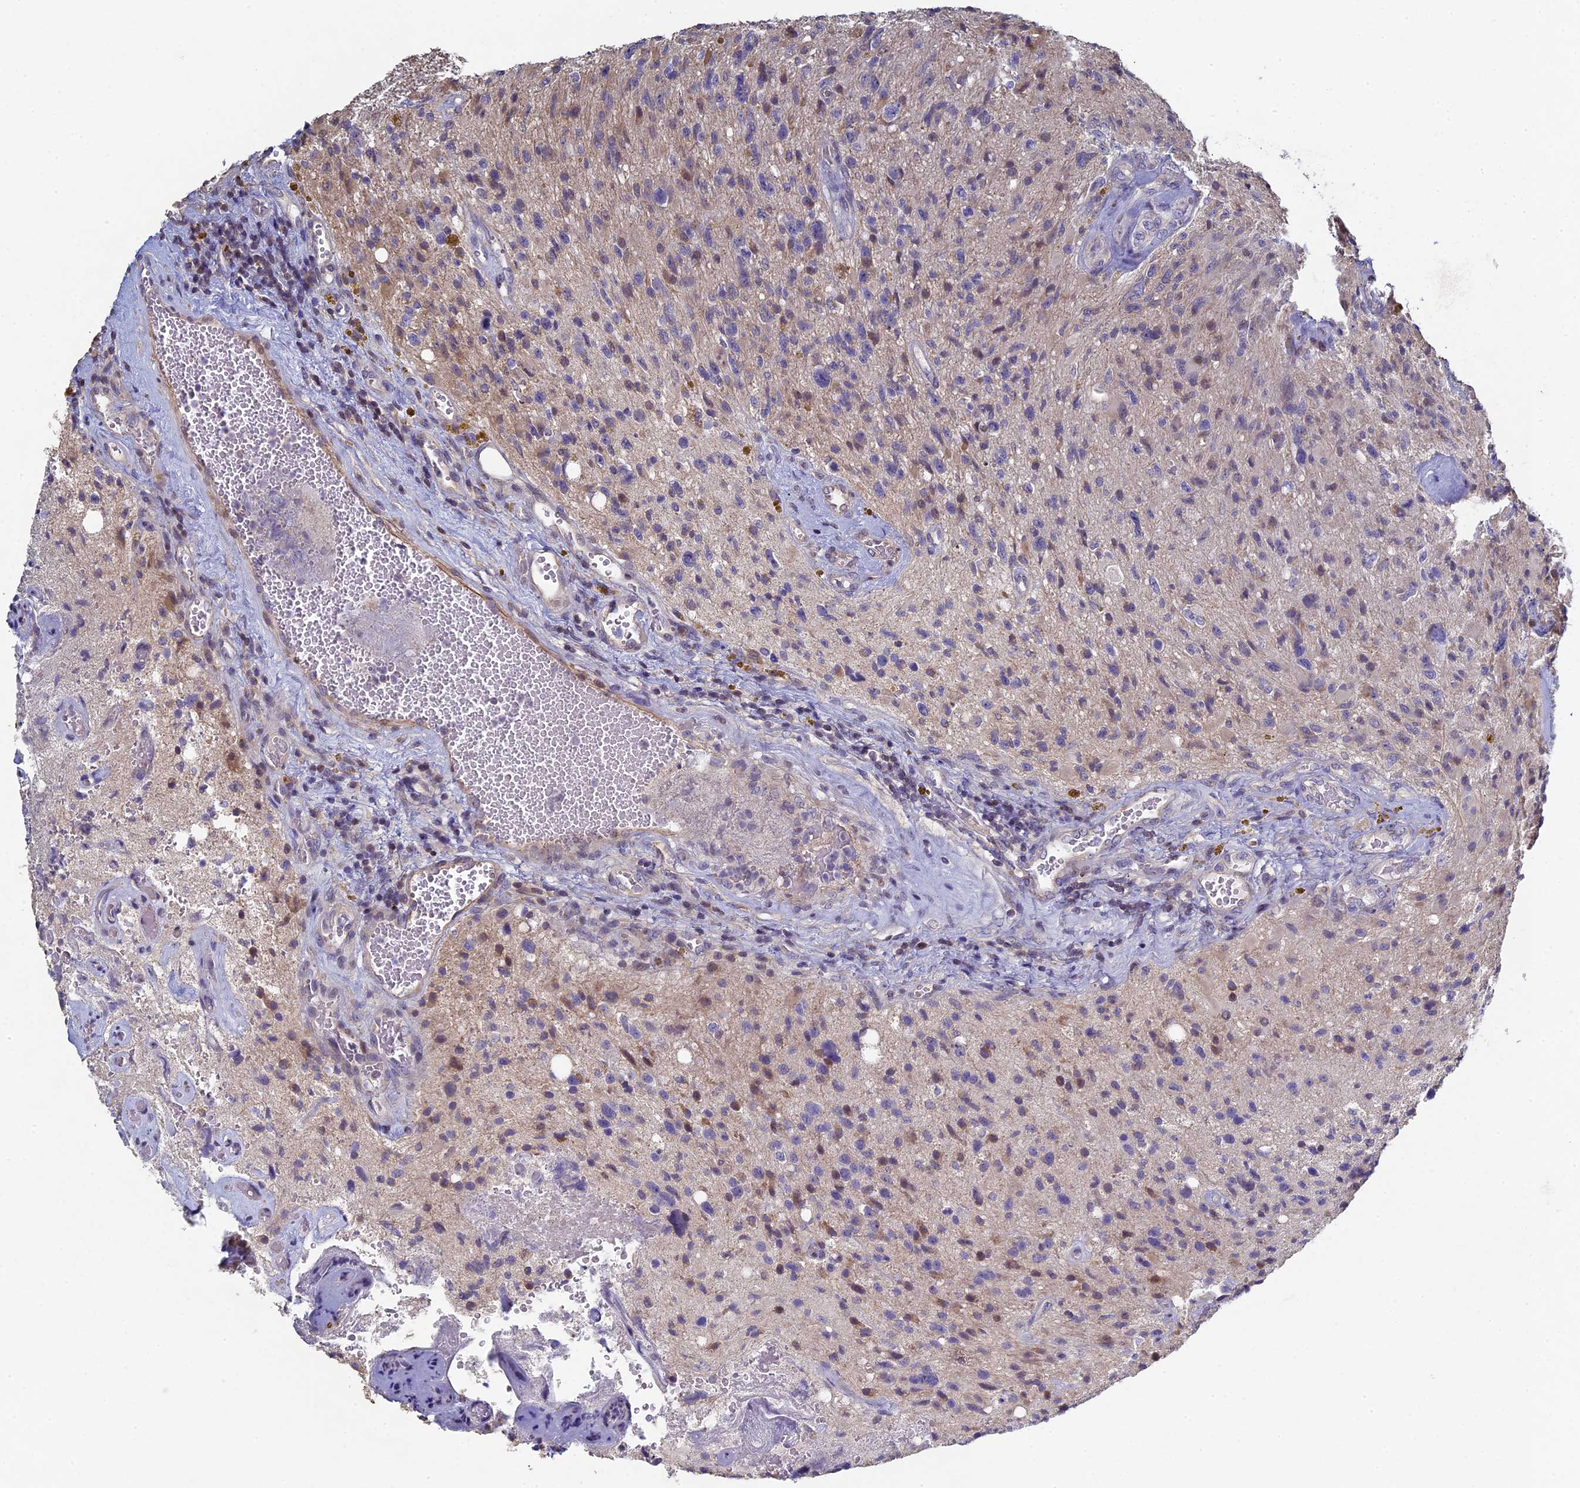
{"staining": {"intensity": "negative", "quantity": "none", "location": "none"}, "tissue": "glioma", "cell_type": "Tumor cells", "image_type": "cancer", "snomed": [{"axis": "morphology", "description": "Glioma, malignant, High grade"}, {"axis": "topography", "description": "Brain"}], "caption": "Micrograph shows no significant protein positivity in tumor cells of glioma. The staining was performed using DAB (3,3'-diaminobenzidine) to visualize the protein expression in brown, while the nuclei were stained in blue with hematoxylin (Magnification: 20x).", "gene": "DIXDC1", "patient": {"sex": "male", "age": 69}}